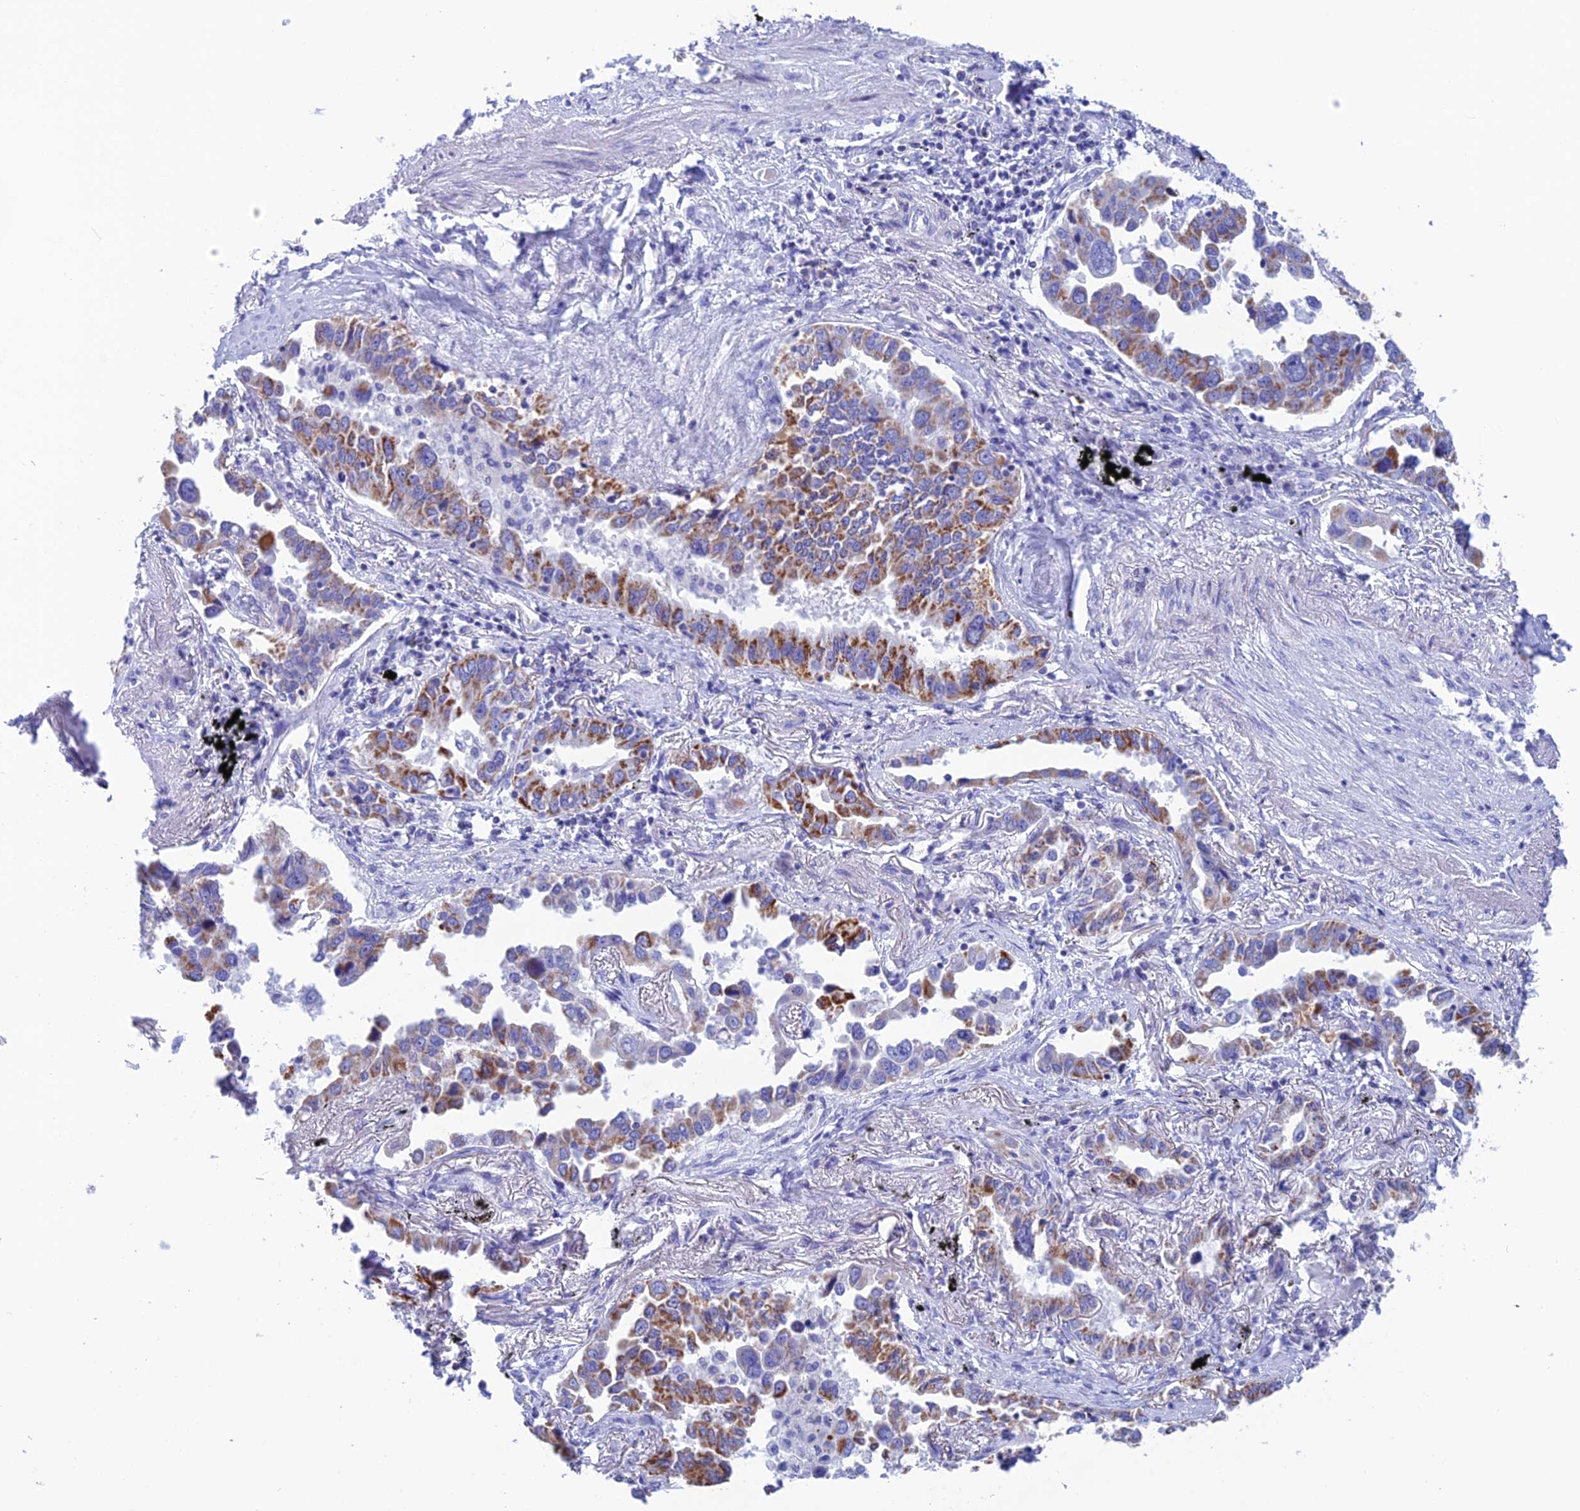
{"staining": {"intensity": "moderate", "quantity": ">75%", "location": "cytoplasmic/membranous"}, "tissue": "lung cancer", "cell_type": "Tumor cells", "image_type": "cancer", "snomed": [{"axis": "morphology", "description": "Adenocarcinoma, NOS"}, {"axis": "topography", "description": "Lung"}], "caption": "Immunohistochemical staining of adenocarcinoma (lung) reveals medium levels of moderate cytoplasmic/membranous protein positivity in approximately >75% of tumor cells.", "gene": "NXPE4", "patient": {"sex": "male", "age": 67}}